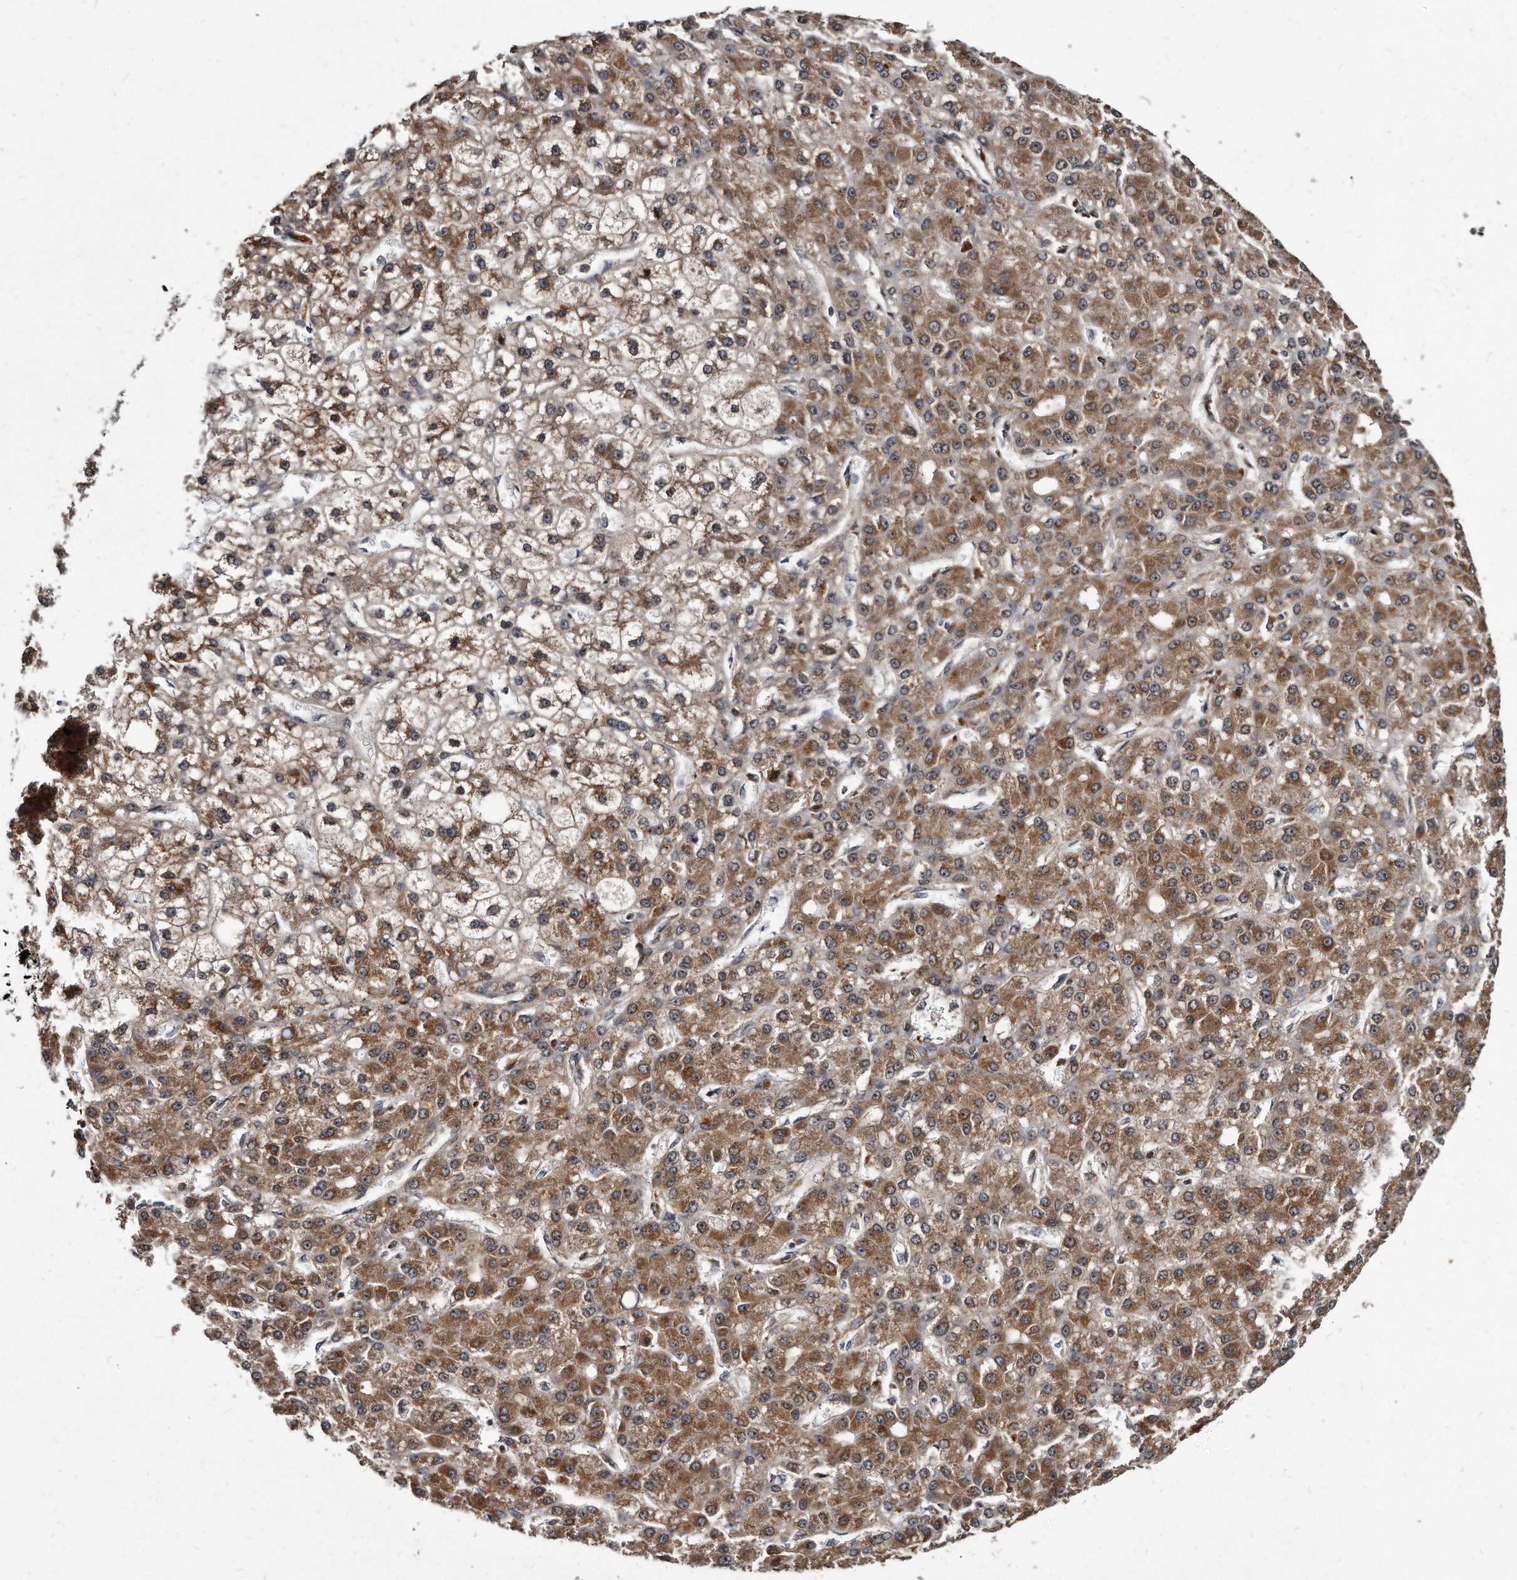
{"staining": {"intensity": "moderate", "quantity": ">75%", "location": "cytoplasmic/membranous"}, "tissue": "liver cancer", "cell_type": "Tumor cells", "image_type": "cancer", "snomed": [{"axis": "morphology", "description": "Carcinoma, Hepatocellular, NOS"}, {"axis": "topography", "description": "Liver"}], "caption": "The micrograph shows staining of liver cancer (hepatocellular carcinoma), revealing moderate cytoplasmic/membranous protein positivity (brown color) within tumor cells.", "gene": "FAM136A", "patient": {"sex": "male", "age": 67}}